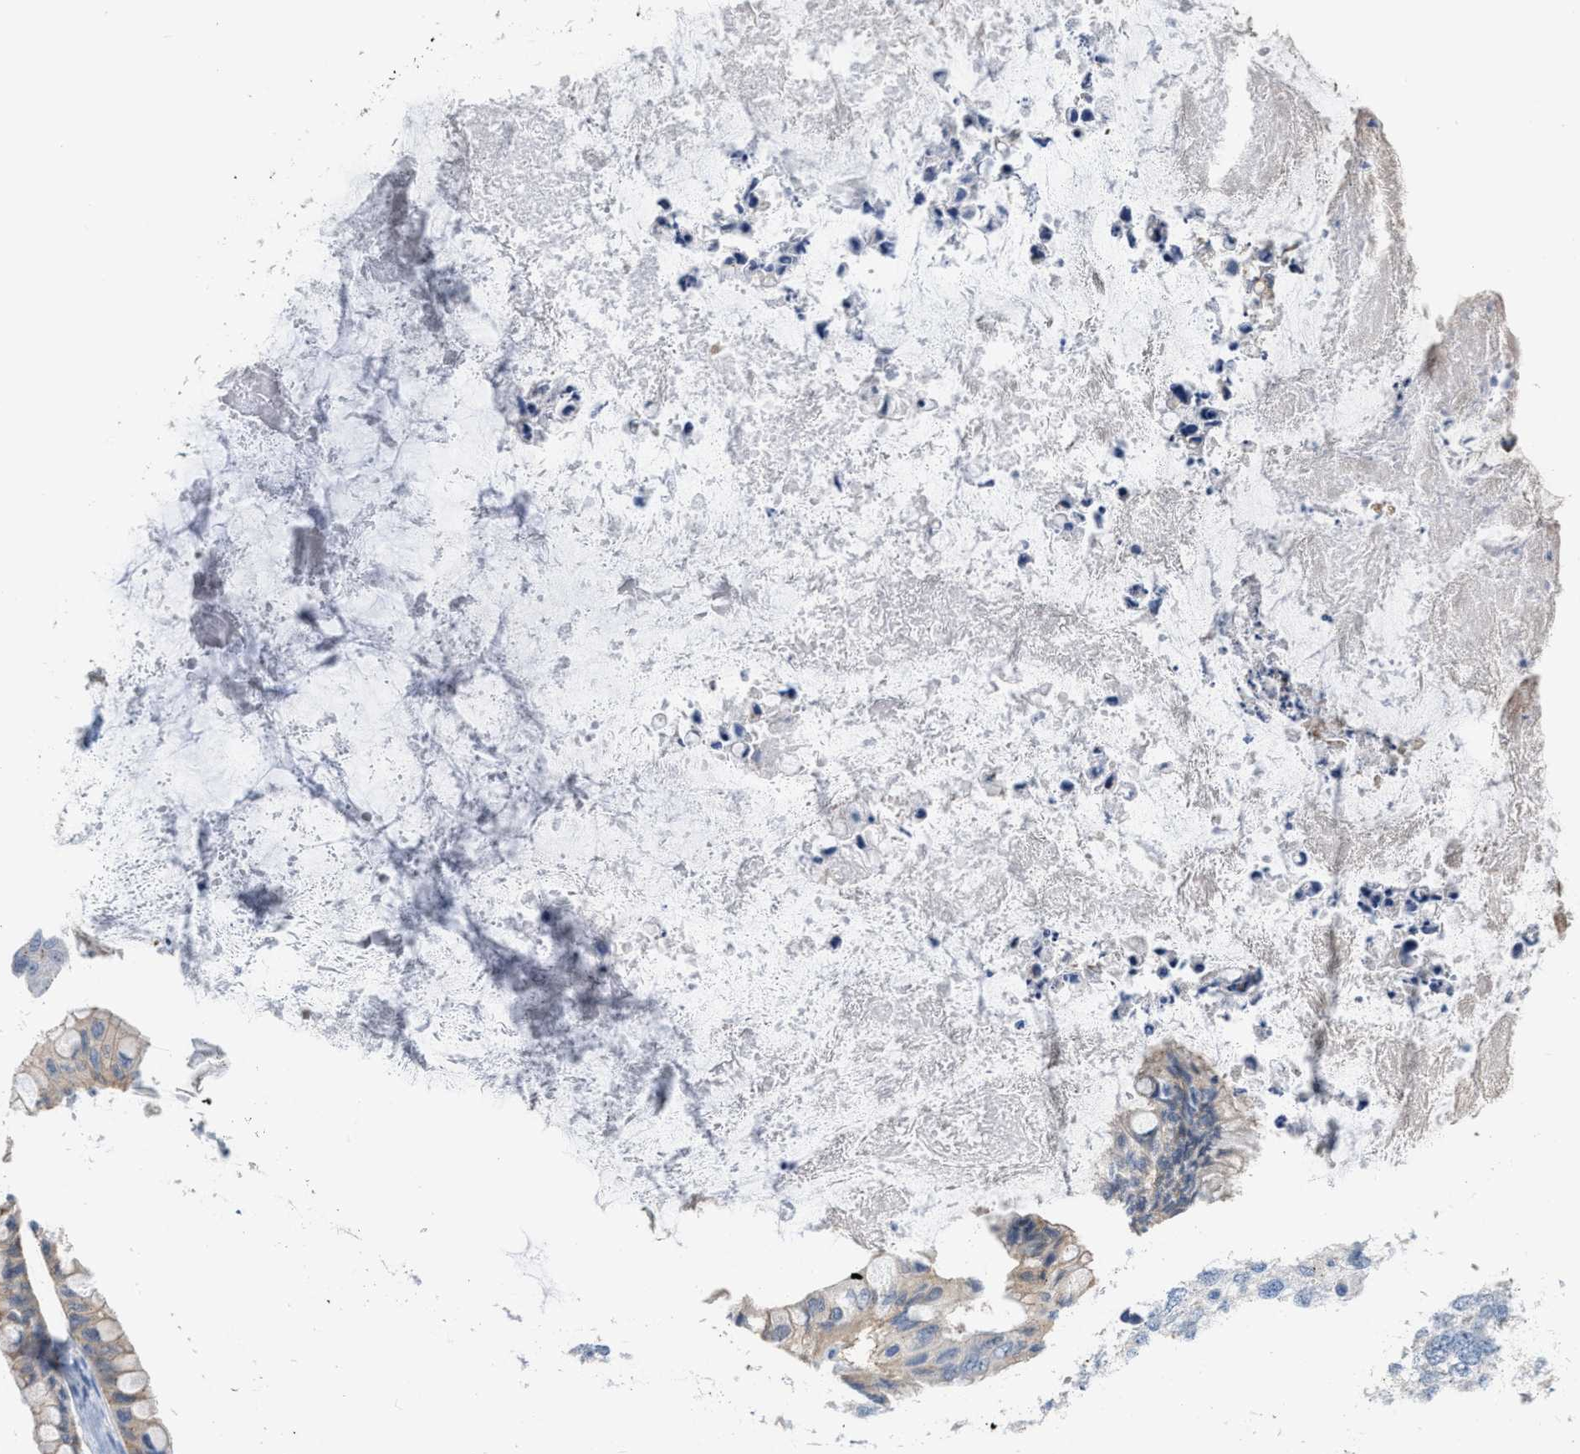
{"staining": {"intensity": "moderate", "quantity": "<25%", "location": "cytoplasmic/membranous"}, "tissue": "ovarian cancer", "cell_type": "Tumor cells", "image_type": "cancer", "snomed": [{"axis": "morphology", "description": "Cystadenocarcinoma, mucinous, NOS"}, {"axis": "topography", "description": "Ovary"}], "caption": "This is a histology image of immunohistochemistry staining of ovarian cancer, which shows moderate expression in the cytoplasmic/membranous of tumor cells.", "gene": "CRYM", "patient": {"sex": "female", "age": 80}}